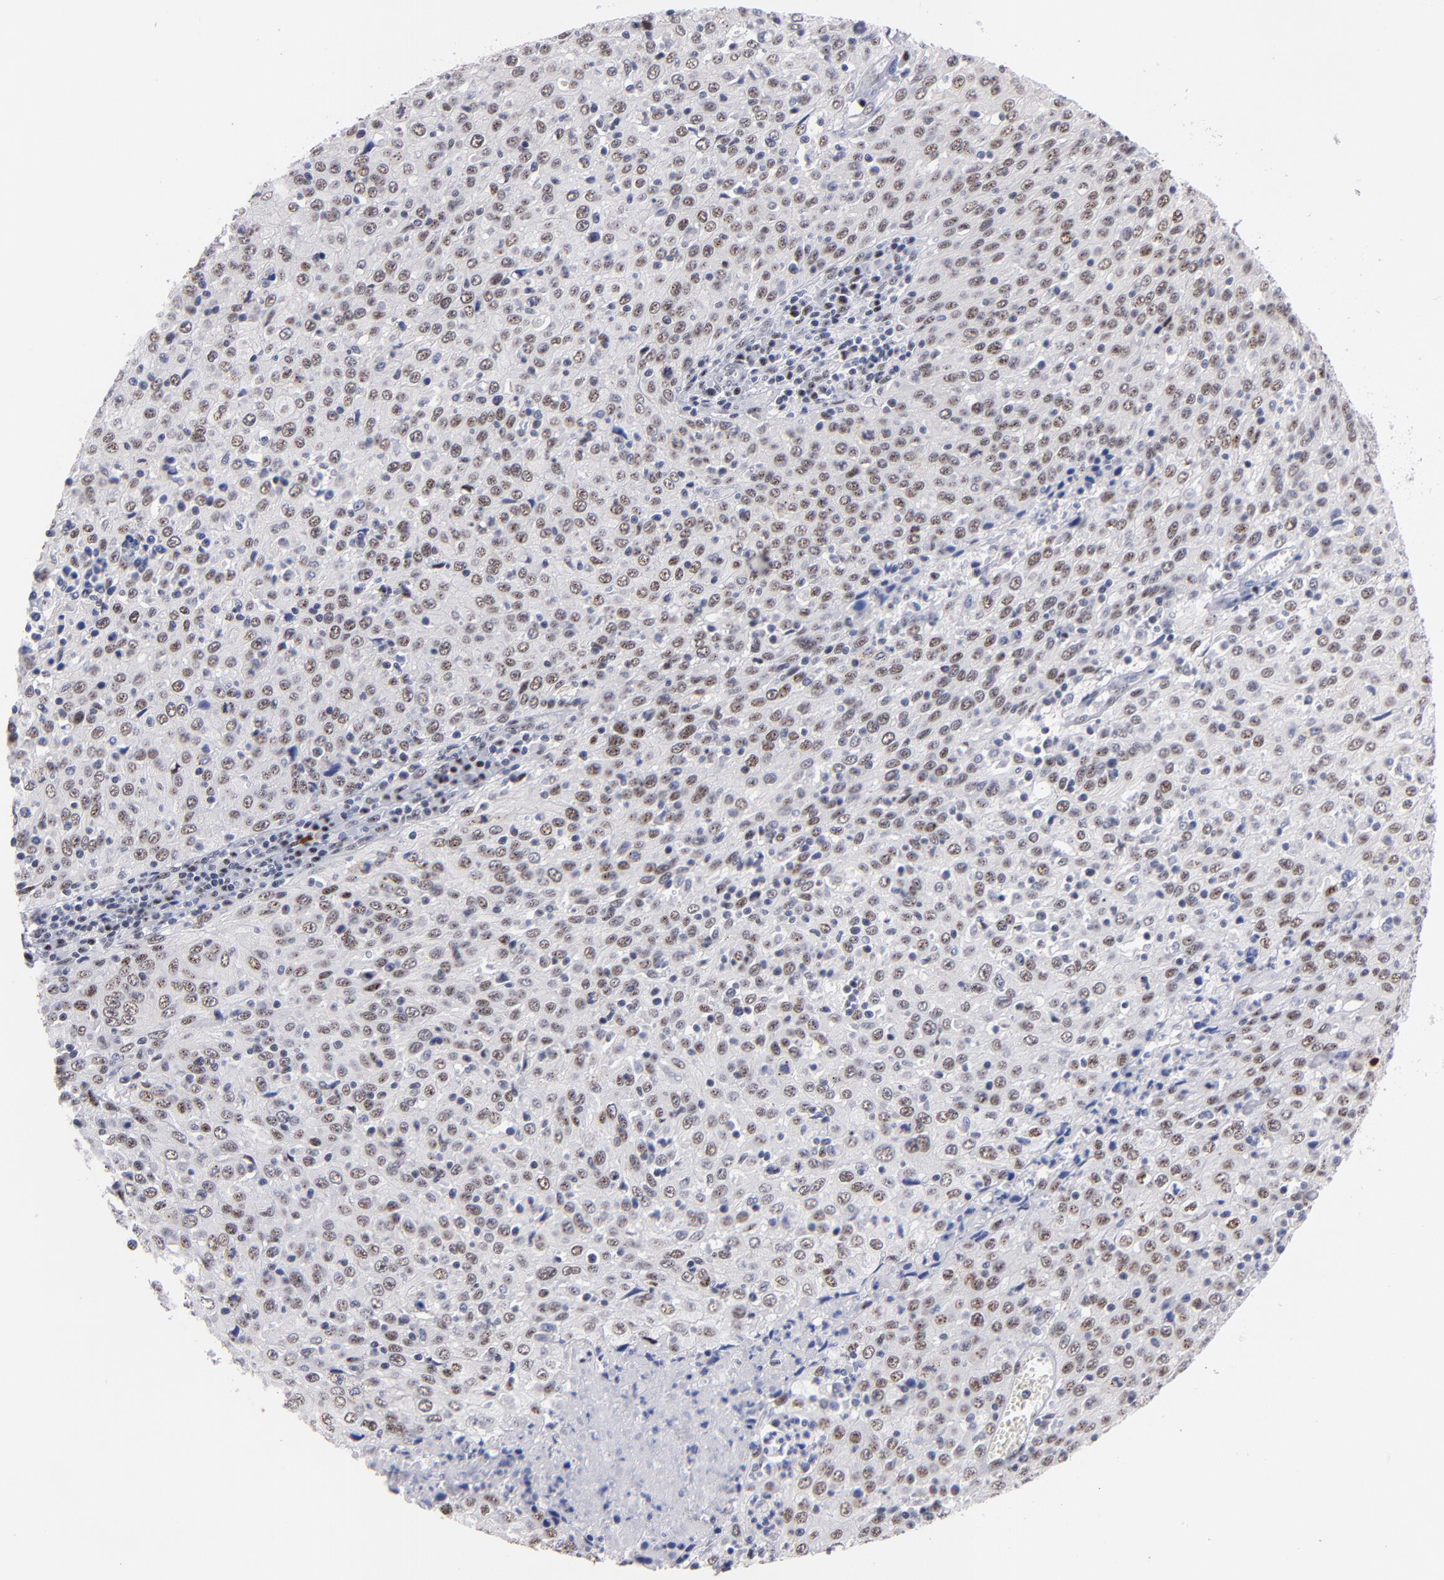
{"staining": {"intensity": "weak", "quantity": ">75%", "location": "nuclear"}, "tissue": "cervical cancer", "cell_type": "Tumor cells", "image_type": "cancer", "snomed": [{"axis": "morphology", "description": "Squamous cell carcinoma, NOS"}, {"axis": "topography", "description": "Cervix"}], "caption": "Immunohistochemistry (IHC) micrograph of cervical cancer (squamous cell carcinoma) stained for a protein (brown), which demonstrates low levels of weak nuclear positivity in about >75% of tumor cells.", "gene": "RAF1", "patient": {"sex": "female", "age": 27}}